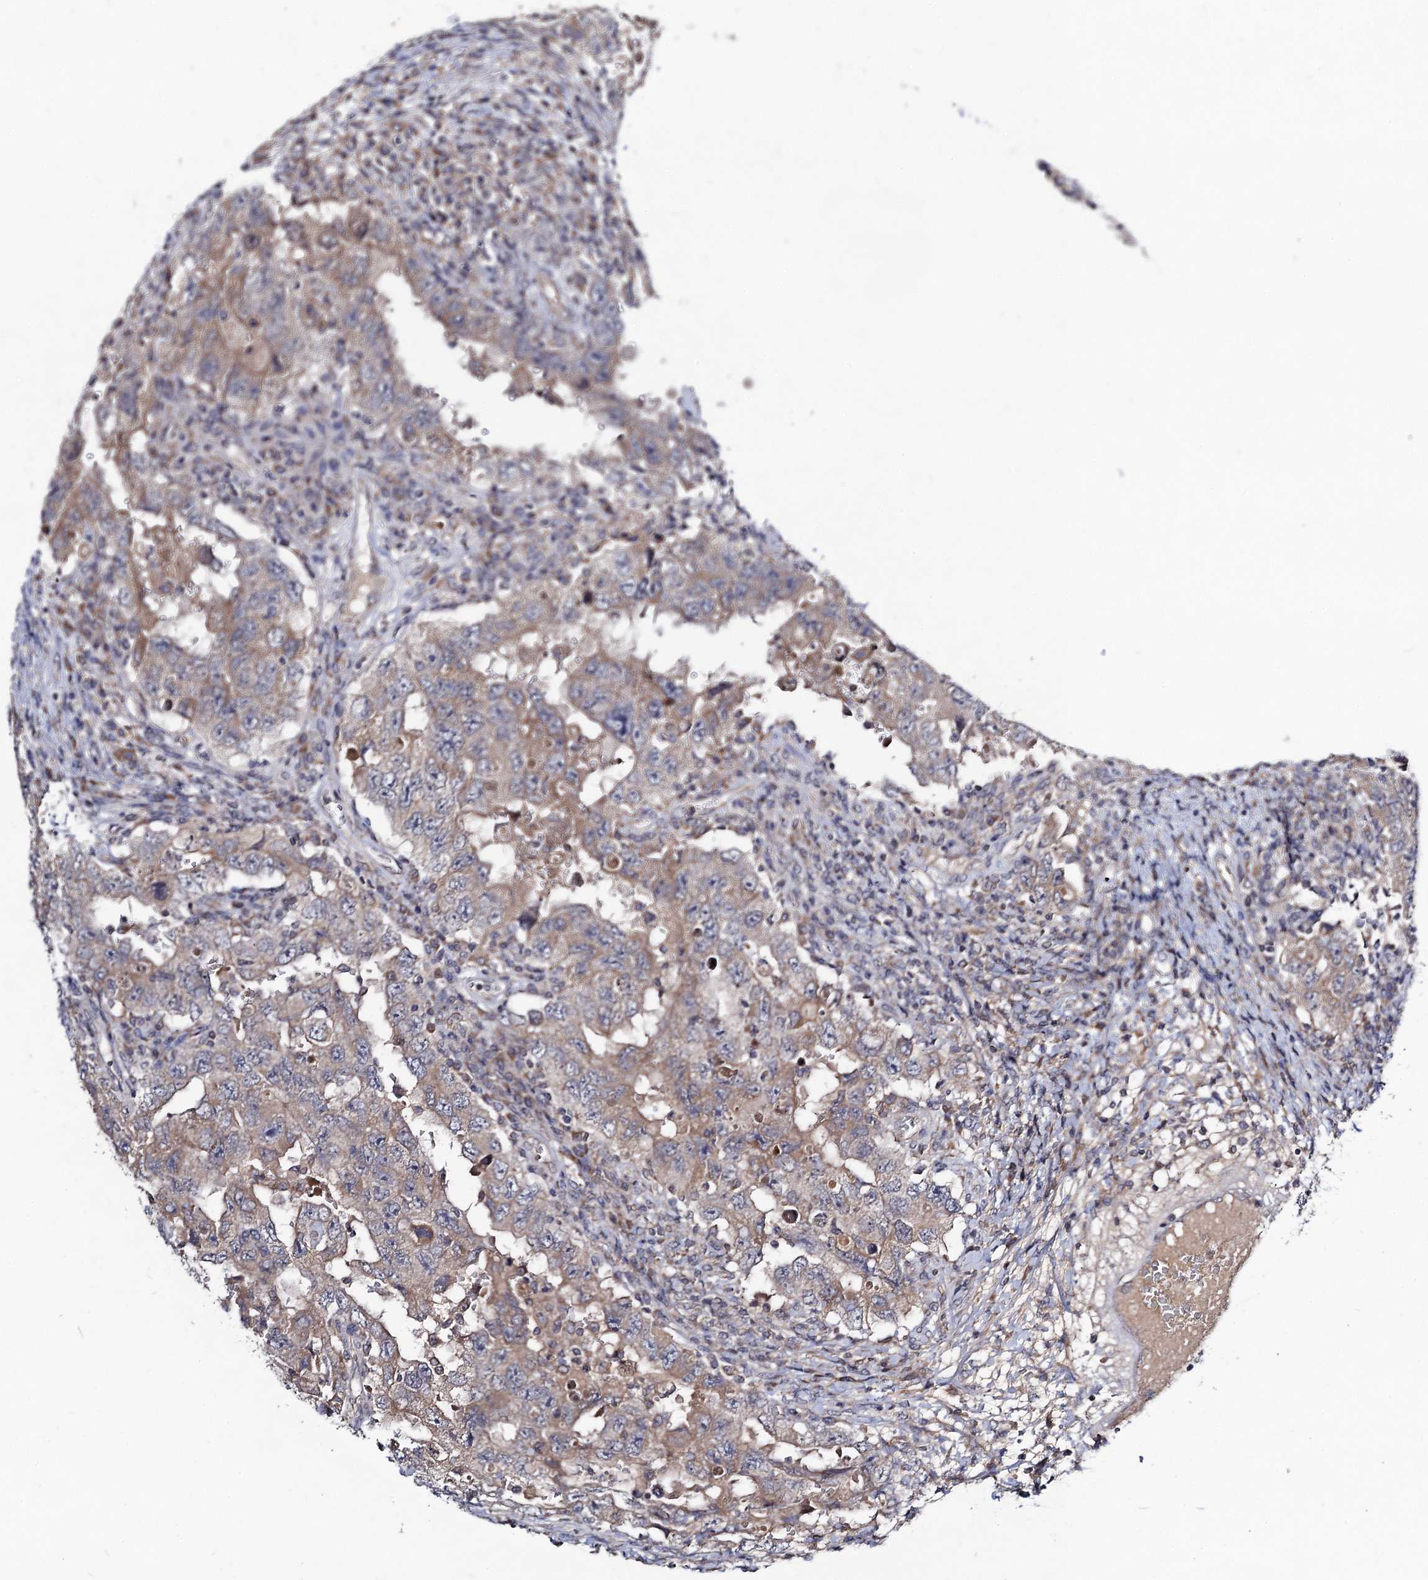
{"staining": {"intensity": "moderate", "quantity": ">75%", "location": "cytoplasmic/membranous"}, "tissue": "testis cancer", "cell_type": "Tumor cells", "image_type": "cancer", "snomed": [{"axis": "morphology", "description": "Carcinoma, Embryonal, NOS"}, {"axis": "topography", "description": "Testis"}], "caption": "Embryonal carcinoma (testis) stained with DAB IHC exhibits medium levels of moderate cytoplasmic/membranous expression in about >75% of tumor cells. (brown staining indicates protein expression, while blue staining denotes nuclei).", "gene": "VPS37D", "patient": {"sex": "male", "age": 26}}